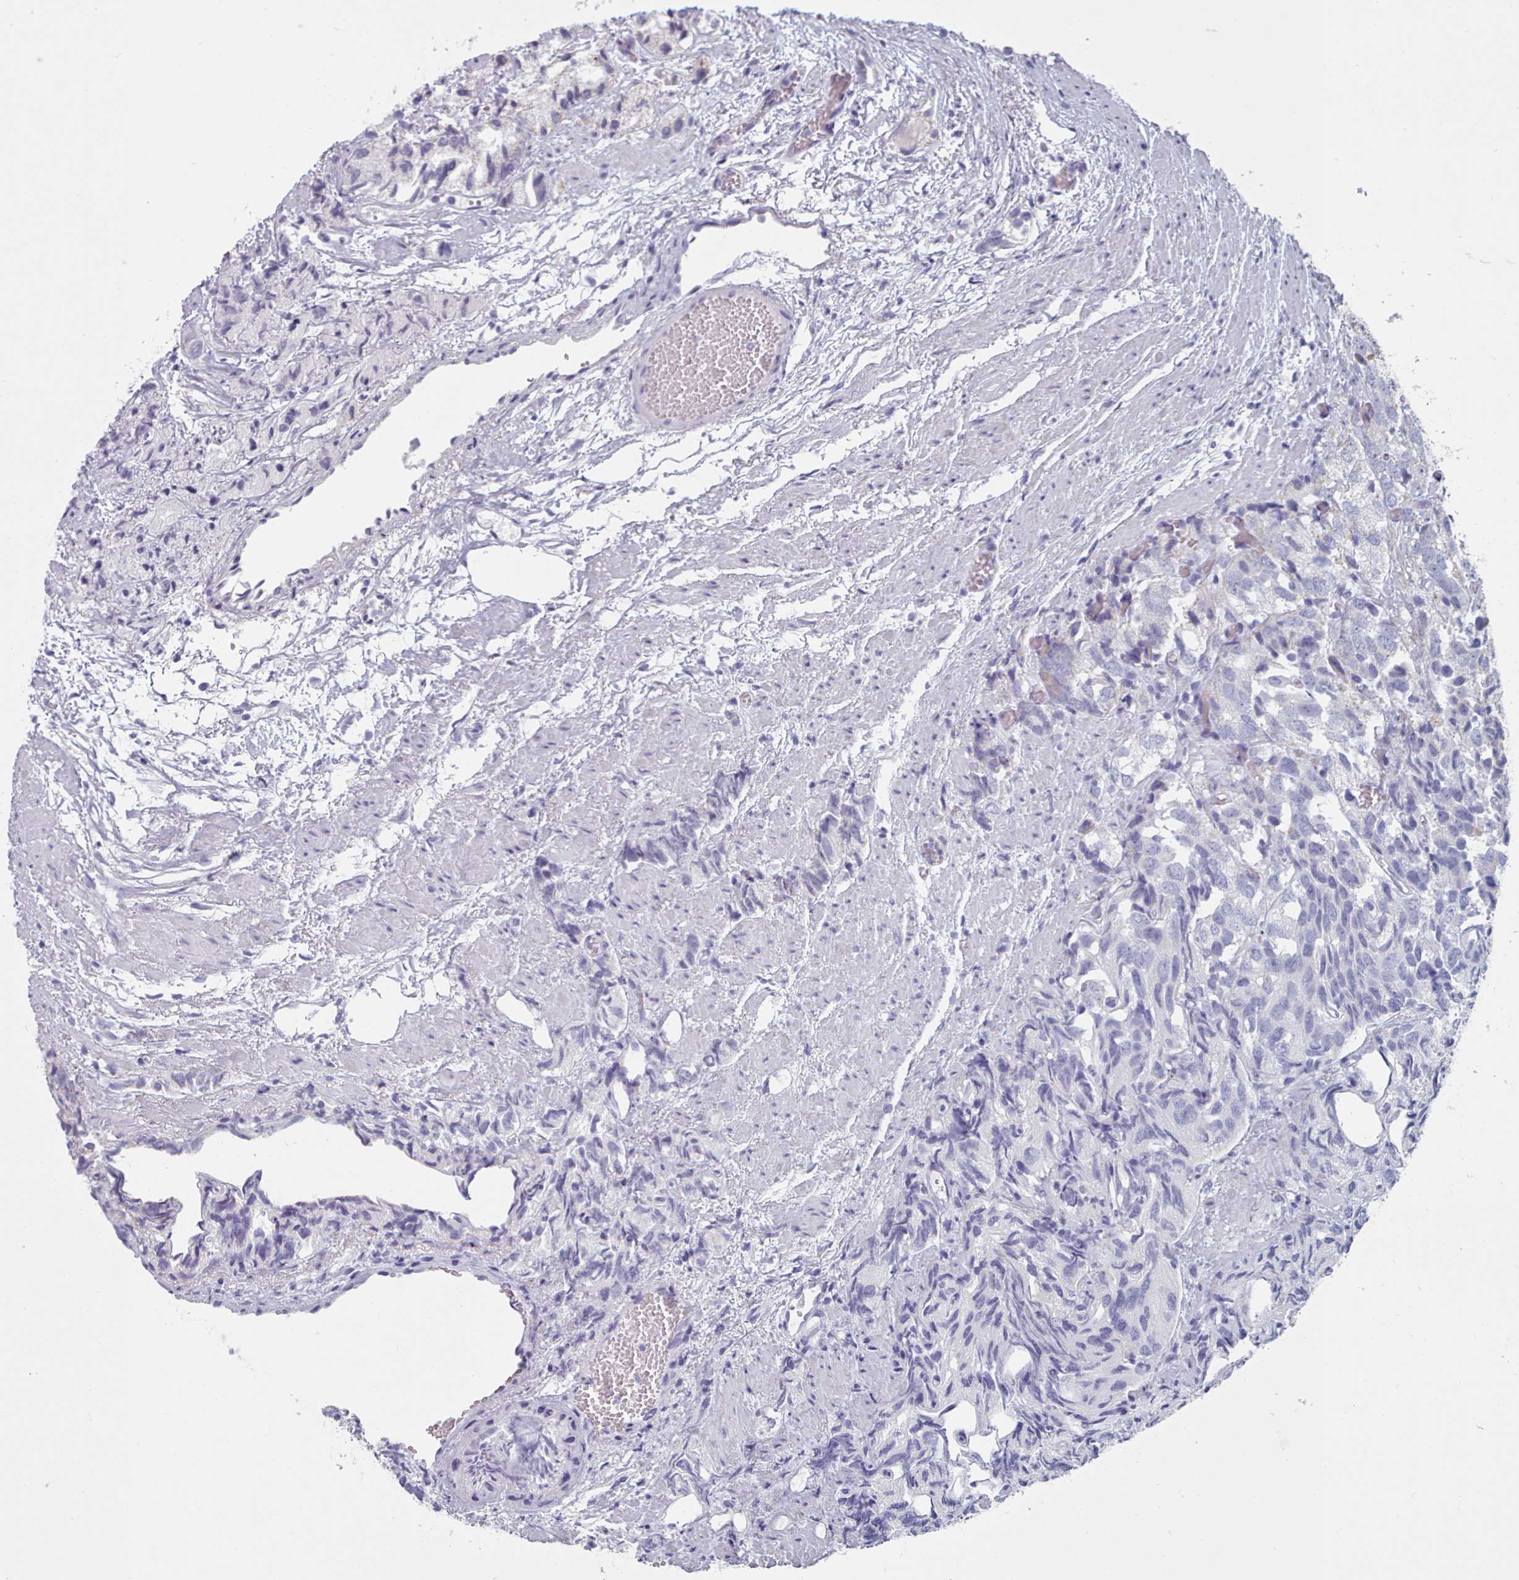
{"staining": {"intensity": "negative", "quantity": "none", "location": "none"}, "tissue": "prostate cancer", "cell_type": "Tumor cells", "image_type": "cancer", "snomed": [{"axis": "morphology", "description": "Adenocarcinoma, High grade"}, {"axis": "topography", "description": "Prostate"}], "caption": "The micrograph demonstrates no staining of tumor cells in prostate adenocarcinoma (high-grade).", "gene": "FAM170B", "patient": {"sex": "male", "age": 82}}